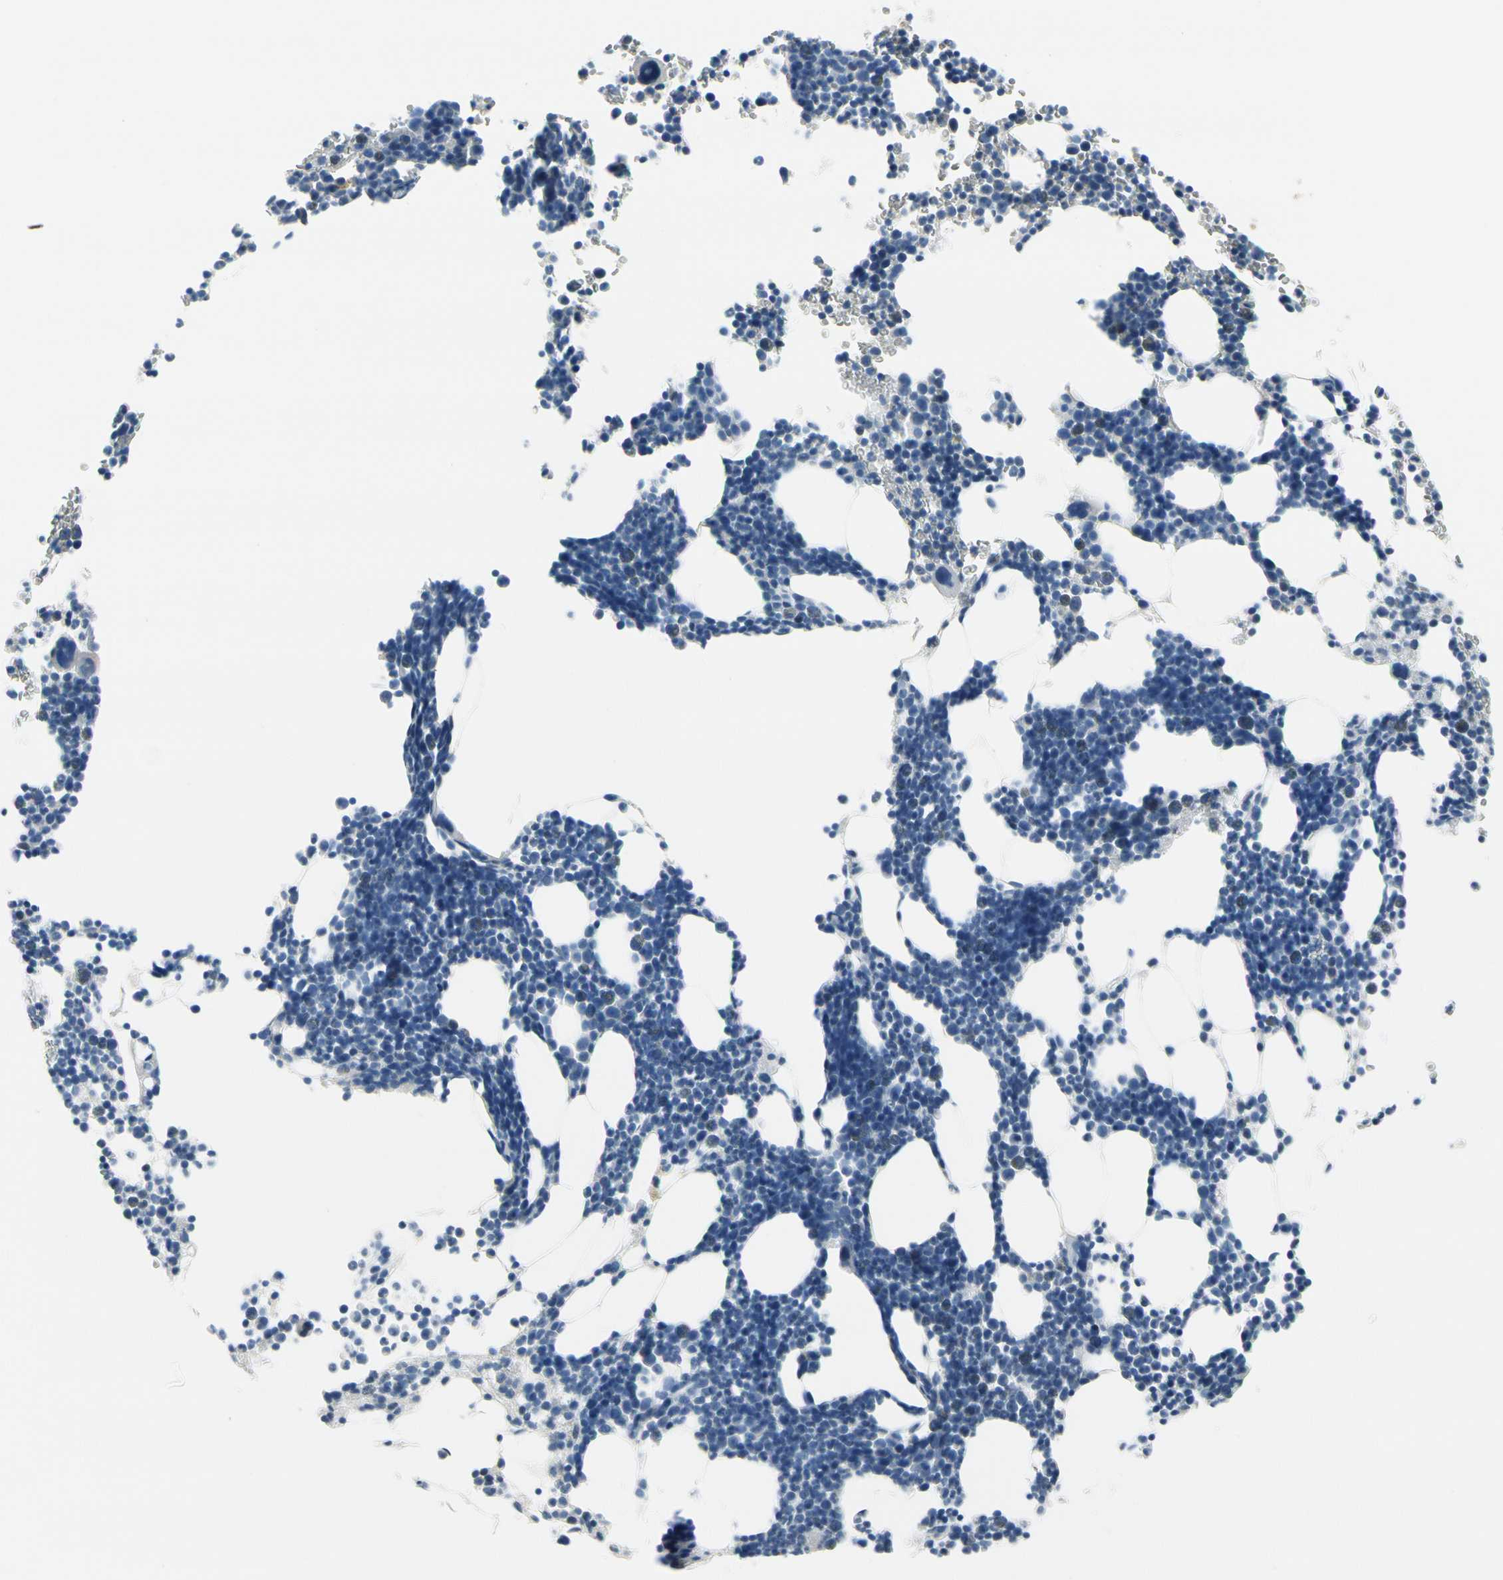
{"staining": {"intensity": "negative", "quantity": "none", "location": "none"}, "tissue": "bone marrow", "cell_type": "Hematopoietic cells", "image_type": "normal", "snomed": [{"axis": "morphology", "description": "Normal tissue, NOS"}, {"axis": "topography", "description": "Bone marrow"}], "caption": "Histopathology image shows no protein positivity in hematopoietic cells of normal bone marrow.", "gene": "MUC5B", "patient": {"sex": "female", "age": 68}}